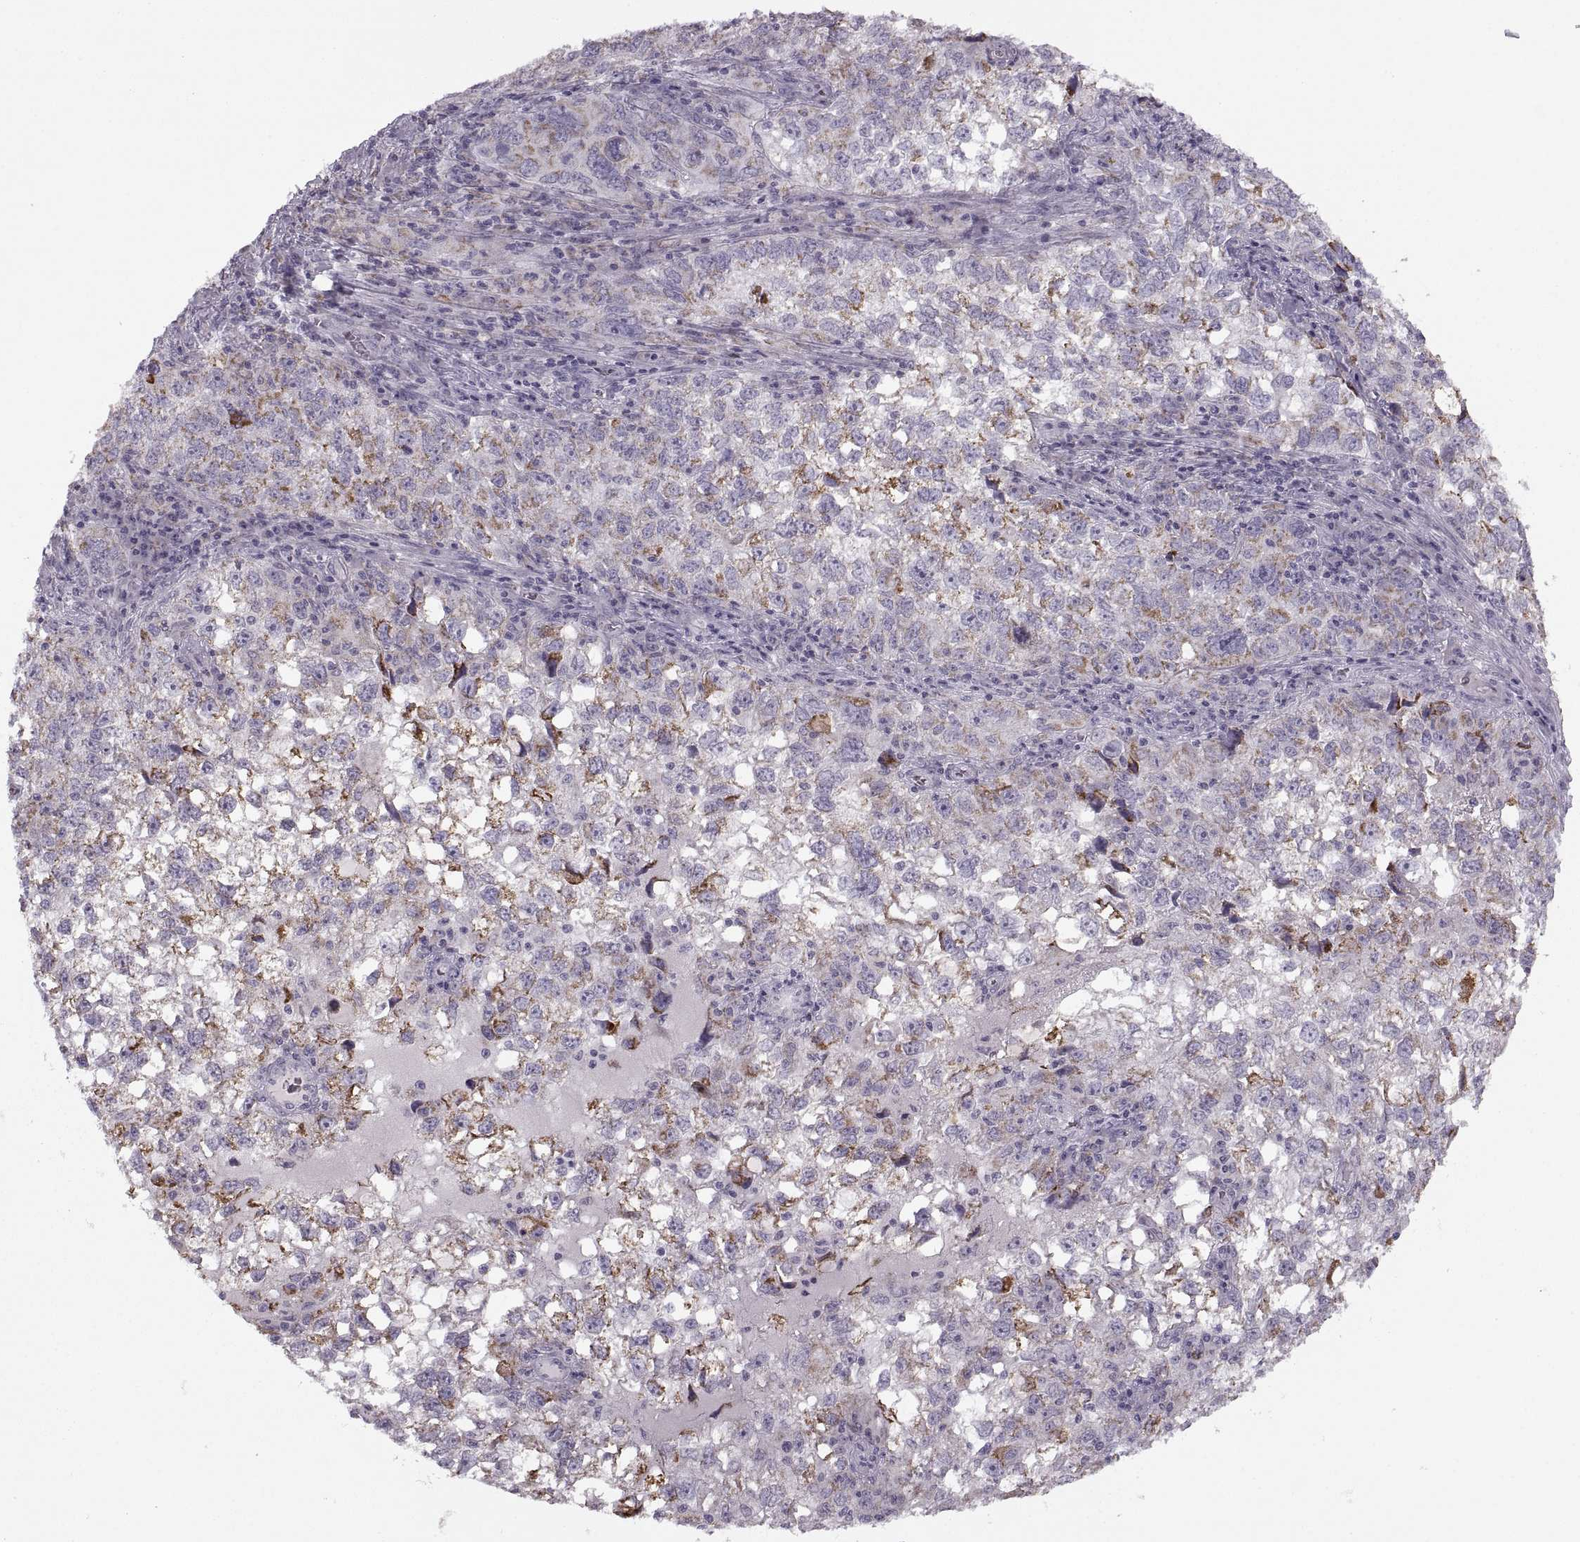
{"staining": {"intensity": "moderate", "quantity": "25%-75%", "location": "cytoplasmic/membranous"}, "tissue": "cervical cancer", "cell_type": "Tumor cells", "image_type": "cancer", "snomed": [{"axis": "morphology", "description": "Squamous cell carcinoma, NOS"}, {"axis": "topography", "description": "Cervix"}], "caption": "A high-resolution image shows immunohistochemistry staining of cervical cancer (squamous cell carcinoma), which exhibits moderate cytoplasmic/membranous staining in about 25%-75% of tumor cells. (DAB (3,3'-diaminobenzidine) IHC, brown staining for protein, blue staining for nuclei).", "gene": "PIERCE1", "patient": {"sex": "female", "age": 55}}